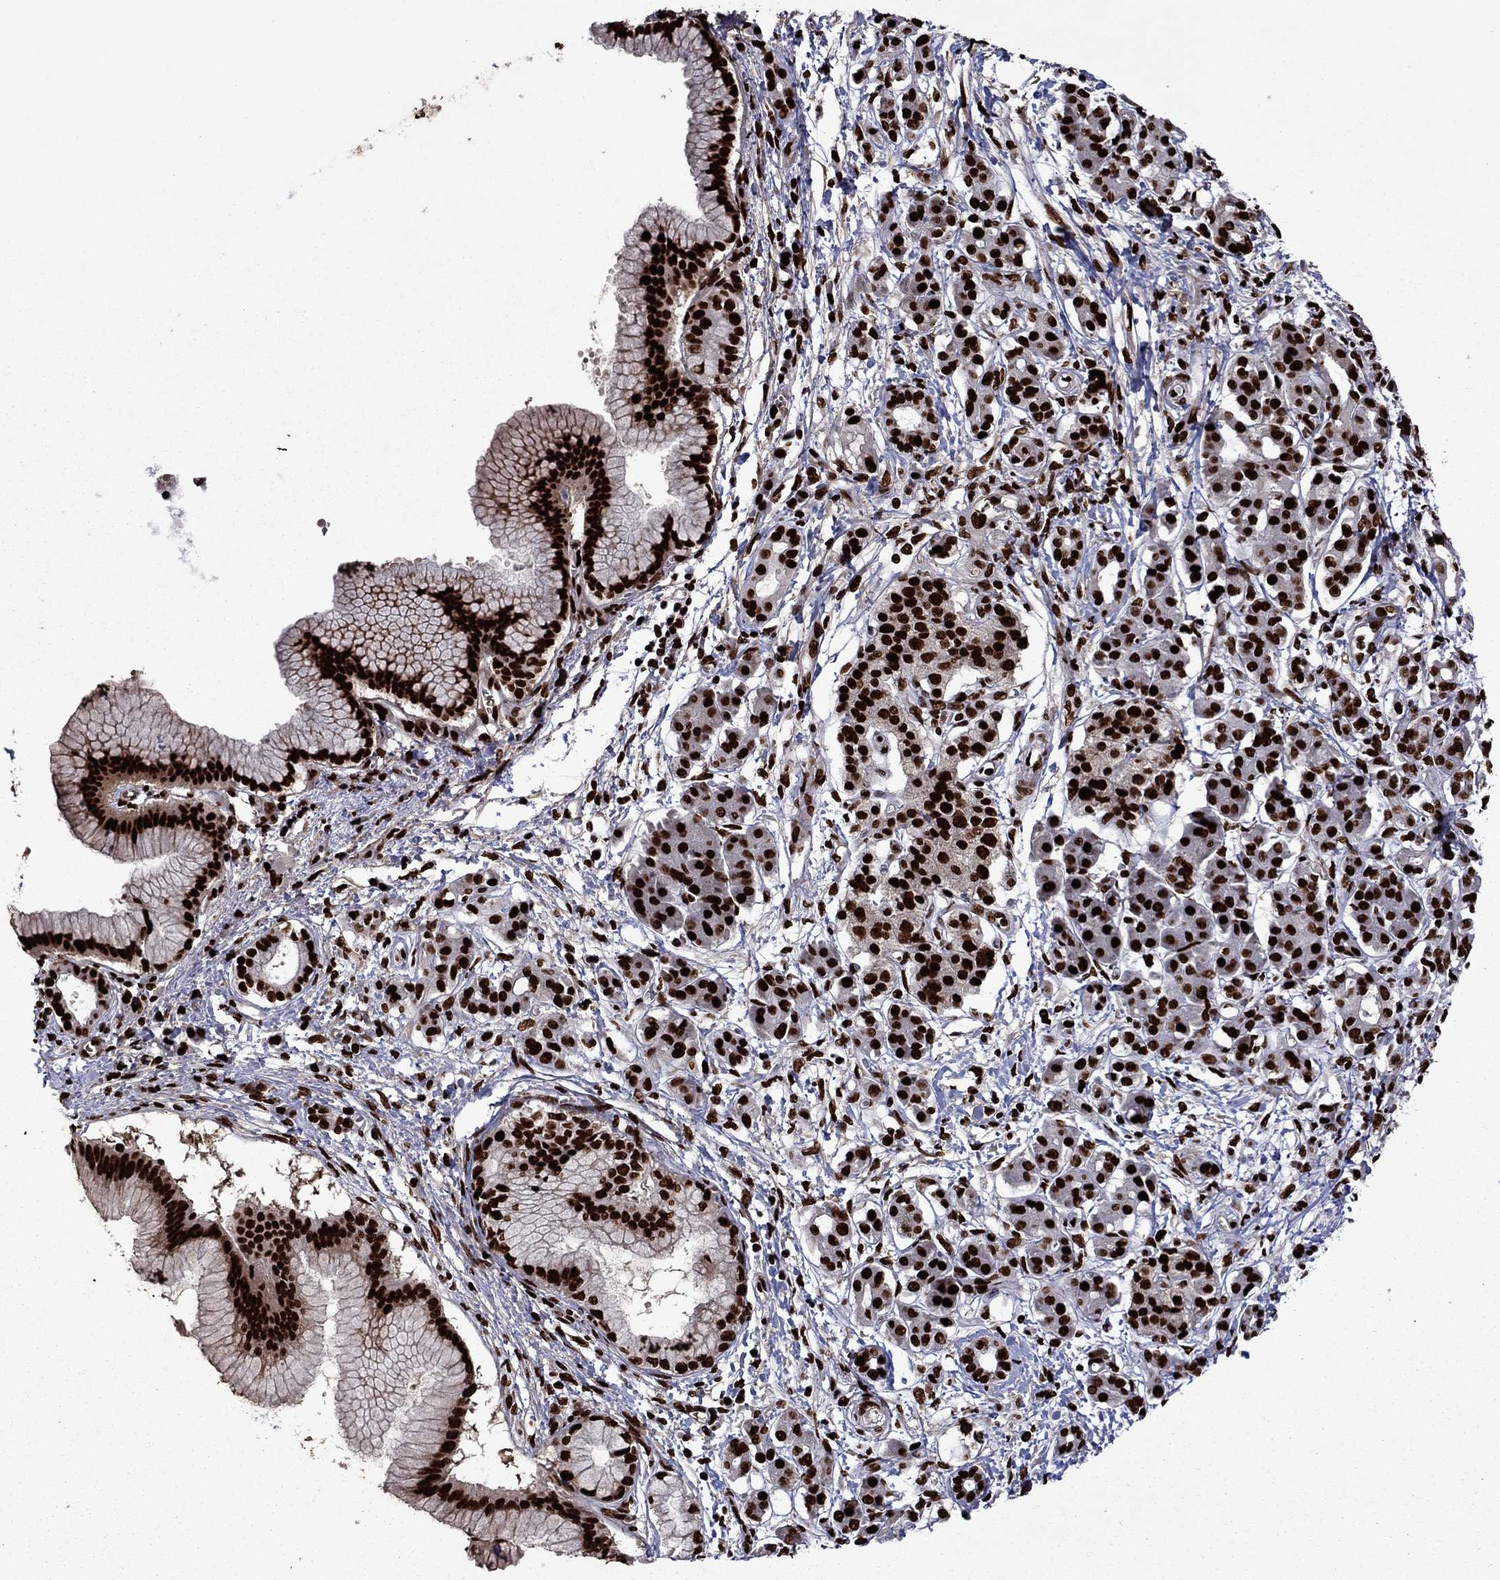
{"staining": {"intensity": "strong", "quantity": ">75%", "location": "nuclear"}, "tissue": "pancreatic cancer", "cell_type": "Tumor cells", "image_type": "cancer", "snomed": [{"axis": "morphology", "description": "Adenocarcinoma, NOS"}, {"axis": "topography", "description": "Pancreas"}], "caption": "An immunohistochemistry micrograph of neoplastic tissue is shown. Protein staining in brown labels strong nuclear positivity in pancreatic cancer within tumor cells. Using DAB (3,3'-diaminobenzidine) (brown) and hematoxylin (blue) stains, captured at high magnification using brightfield microscopy.", "gene": "LIMK1", "patient": {"sex": "male", "age": 72}}